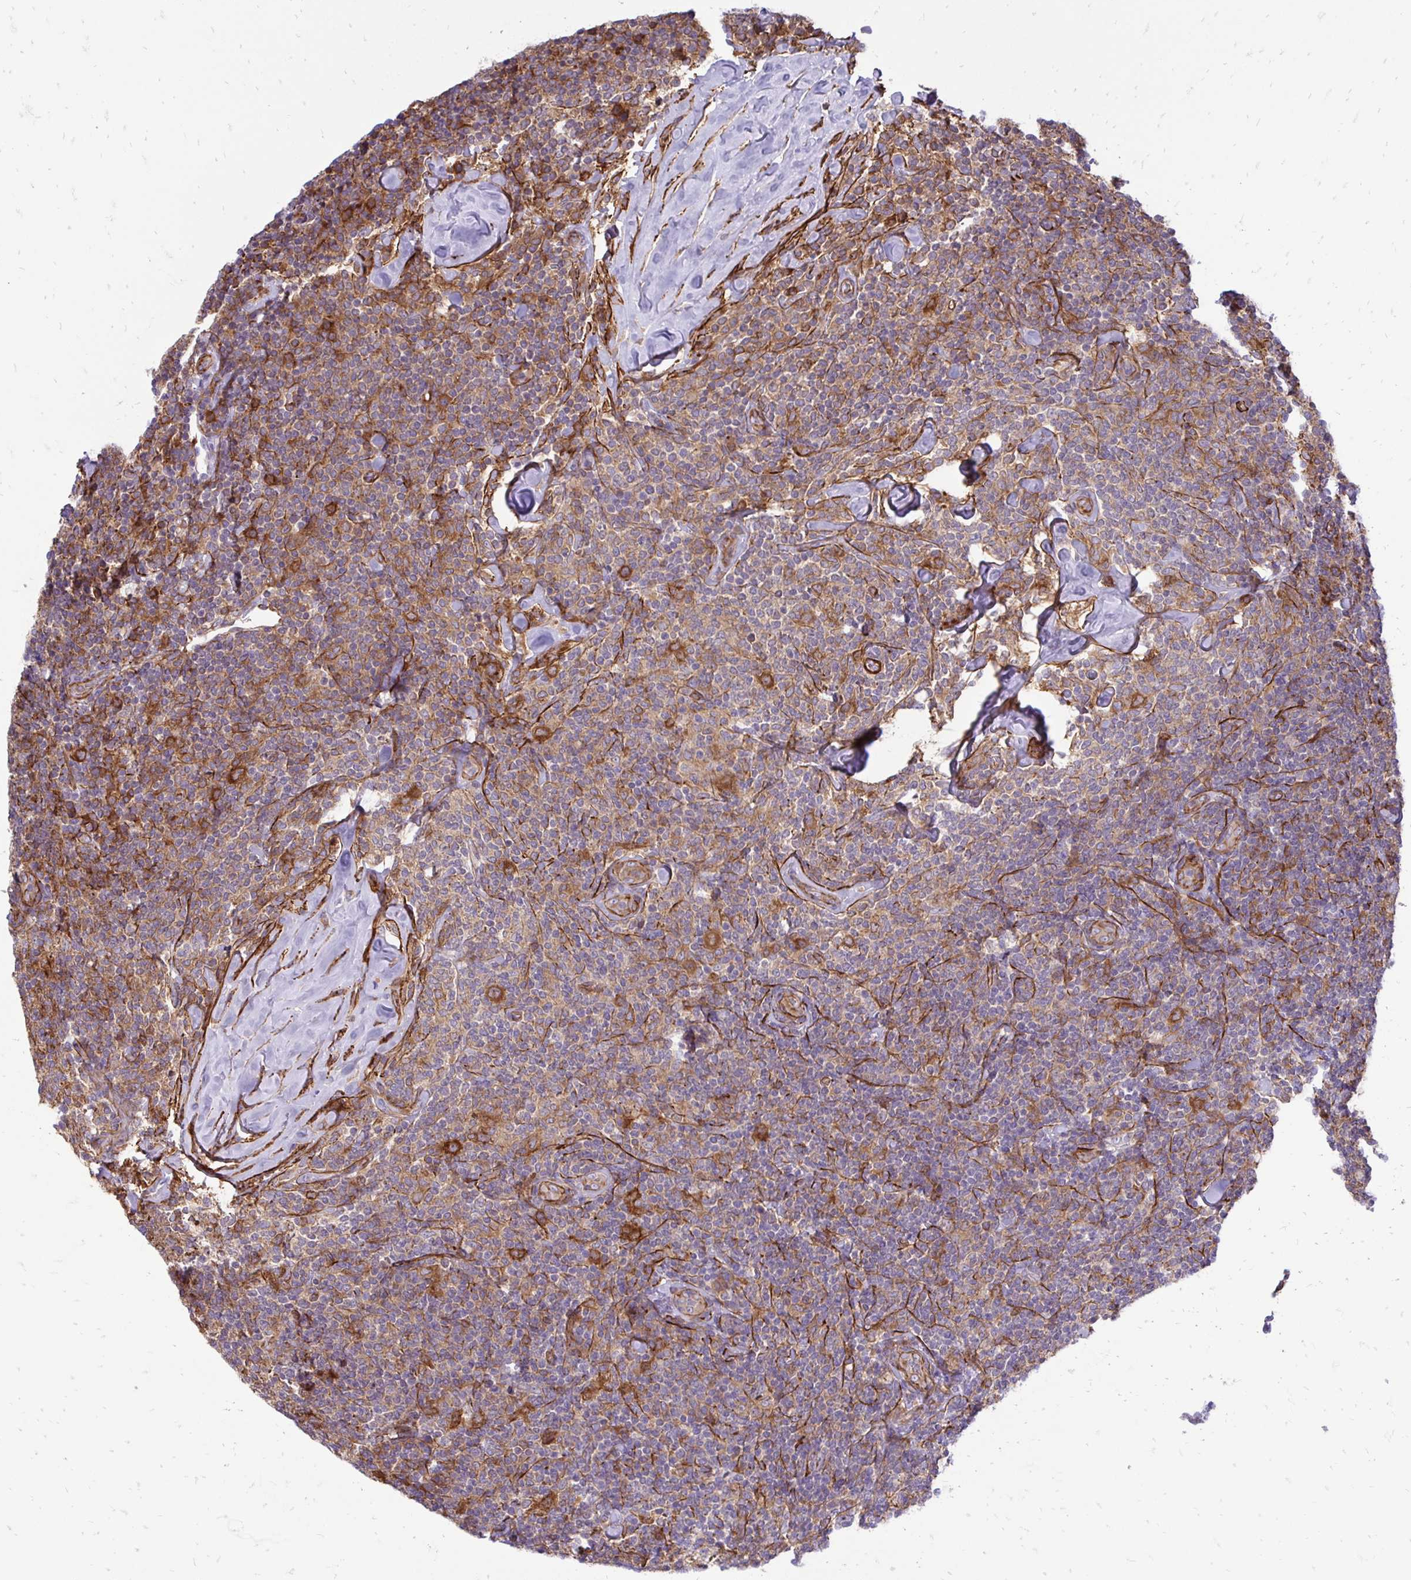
{"staining": {"intensity": "moderate", "quantity": ">75%", "location": "cytoplasmic/membranous"}, "tissue": "lymphoma", "cell_type": "Tumor cells", "image_type": "cancer", "snomed": [{"axis": "morphology", "description": "Malignant lymphoma, non-Hodgkin's type, Low grade"}, {"axis": "topography", "description": "Lymph node"}], "caption": "Protein expression analysis of human lymphoma reveals moderate cytoplasmic/membranous positivity in about >75% of tumor cells. The protein is stained brown, and the nuclei are stained in blue (DAB (3,3'-diaminobenzidine) IHC with brightfield microscopy, high magnification).", "gene": "CTPS1", "patient": {"sex": "female", "age": 56}}